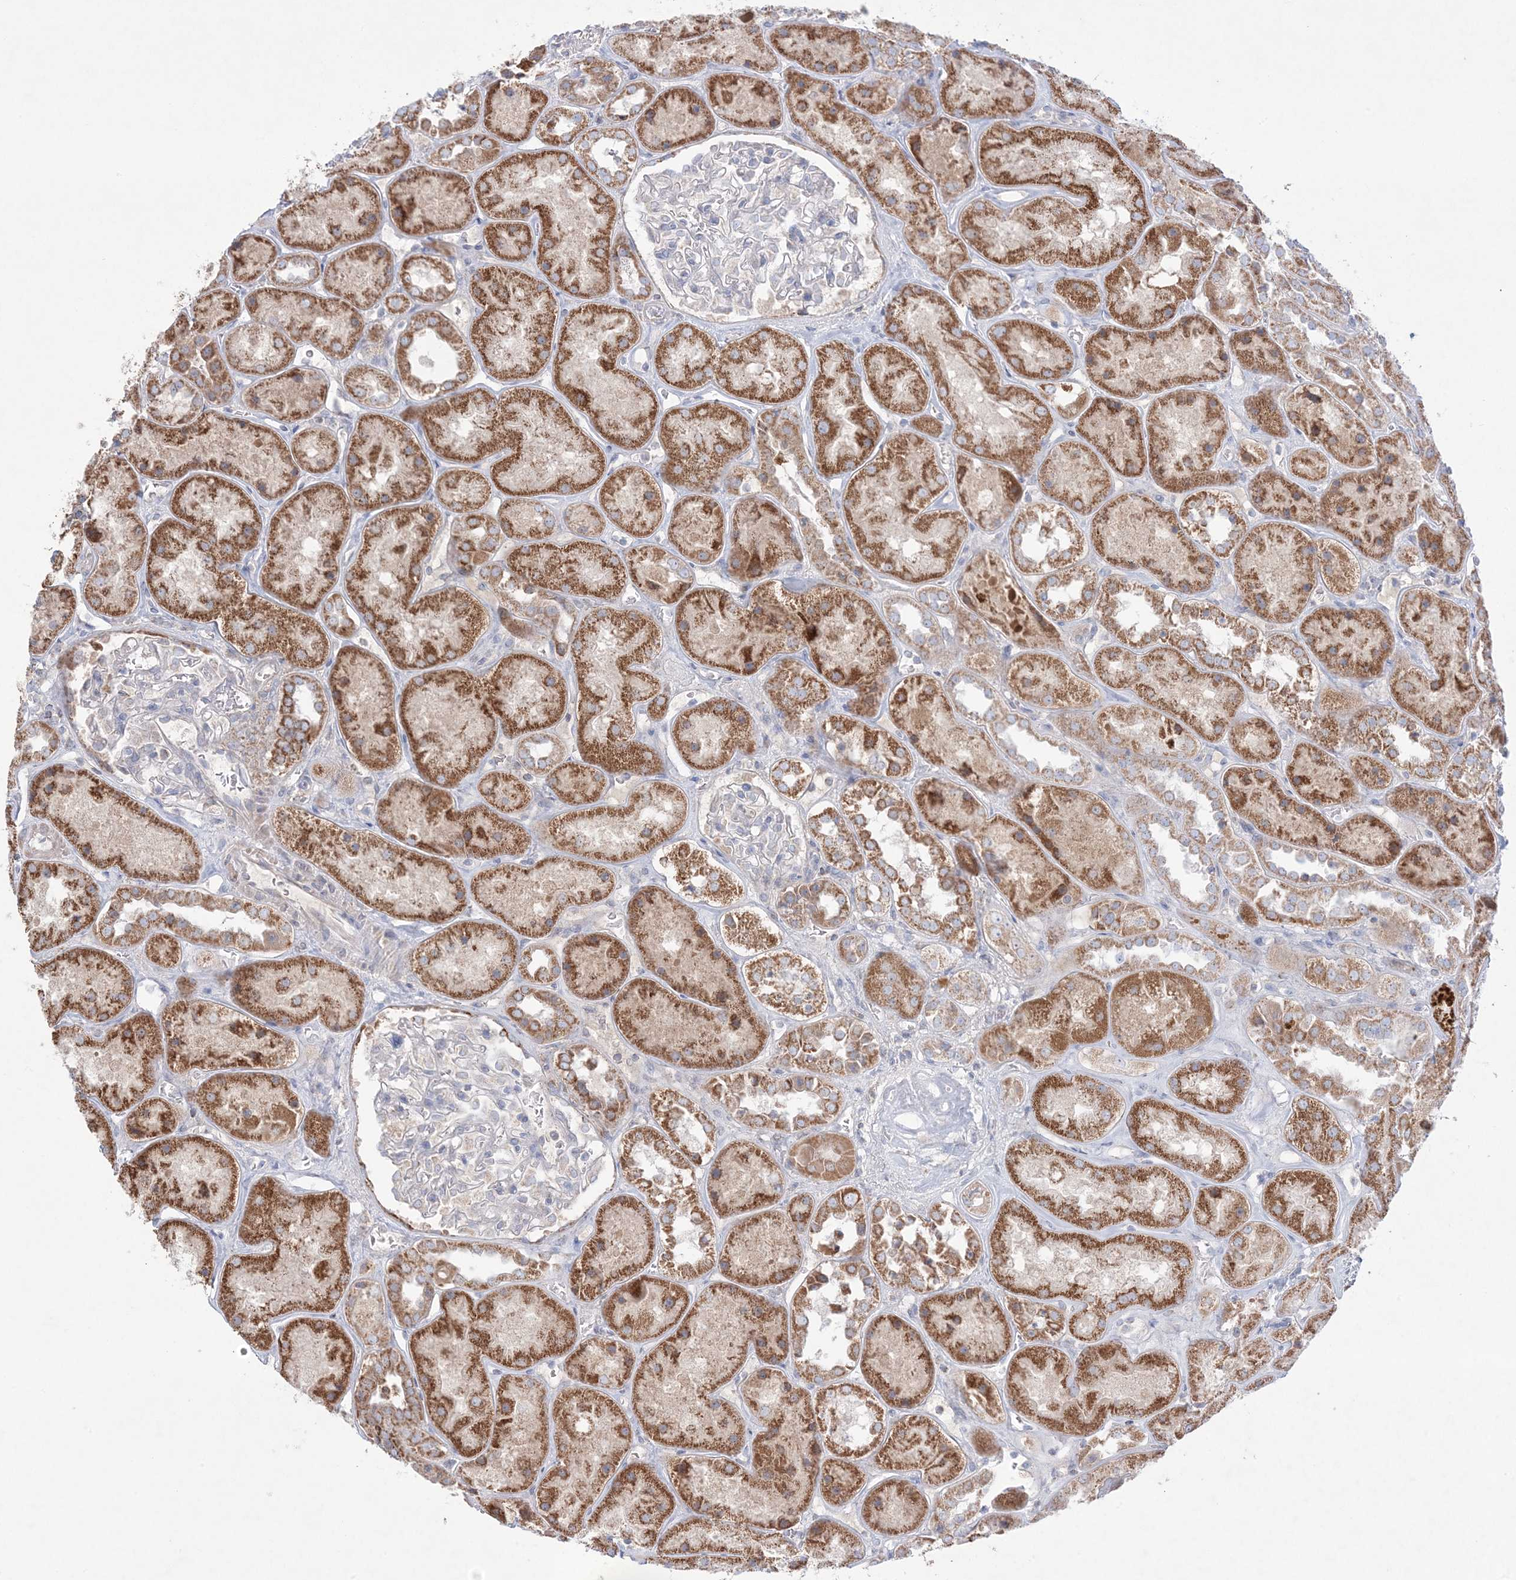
{"staining": {"intensity": "negative", "quantity": "none", "location": "none"}, "tissue": "kidney", "cell_type": "Cells in glomeruli", "image_type": "normal", "snomed": [{"axis": "morphology", "description": "Normal tissue, NOS"}, {"axis": "topography", "description": "Kidney"}], "caption": "High magnification brightfield microscopy of unremarkable kidney stained with DAB (brown) and counterstained with hematoxylin (blue): cells in glomeruli show no significant expression.", "gene": "KCTD6", "patient": {"sex": "male", "age": 70}}